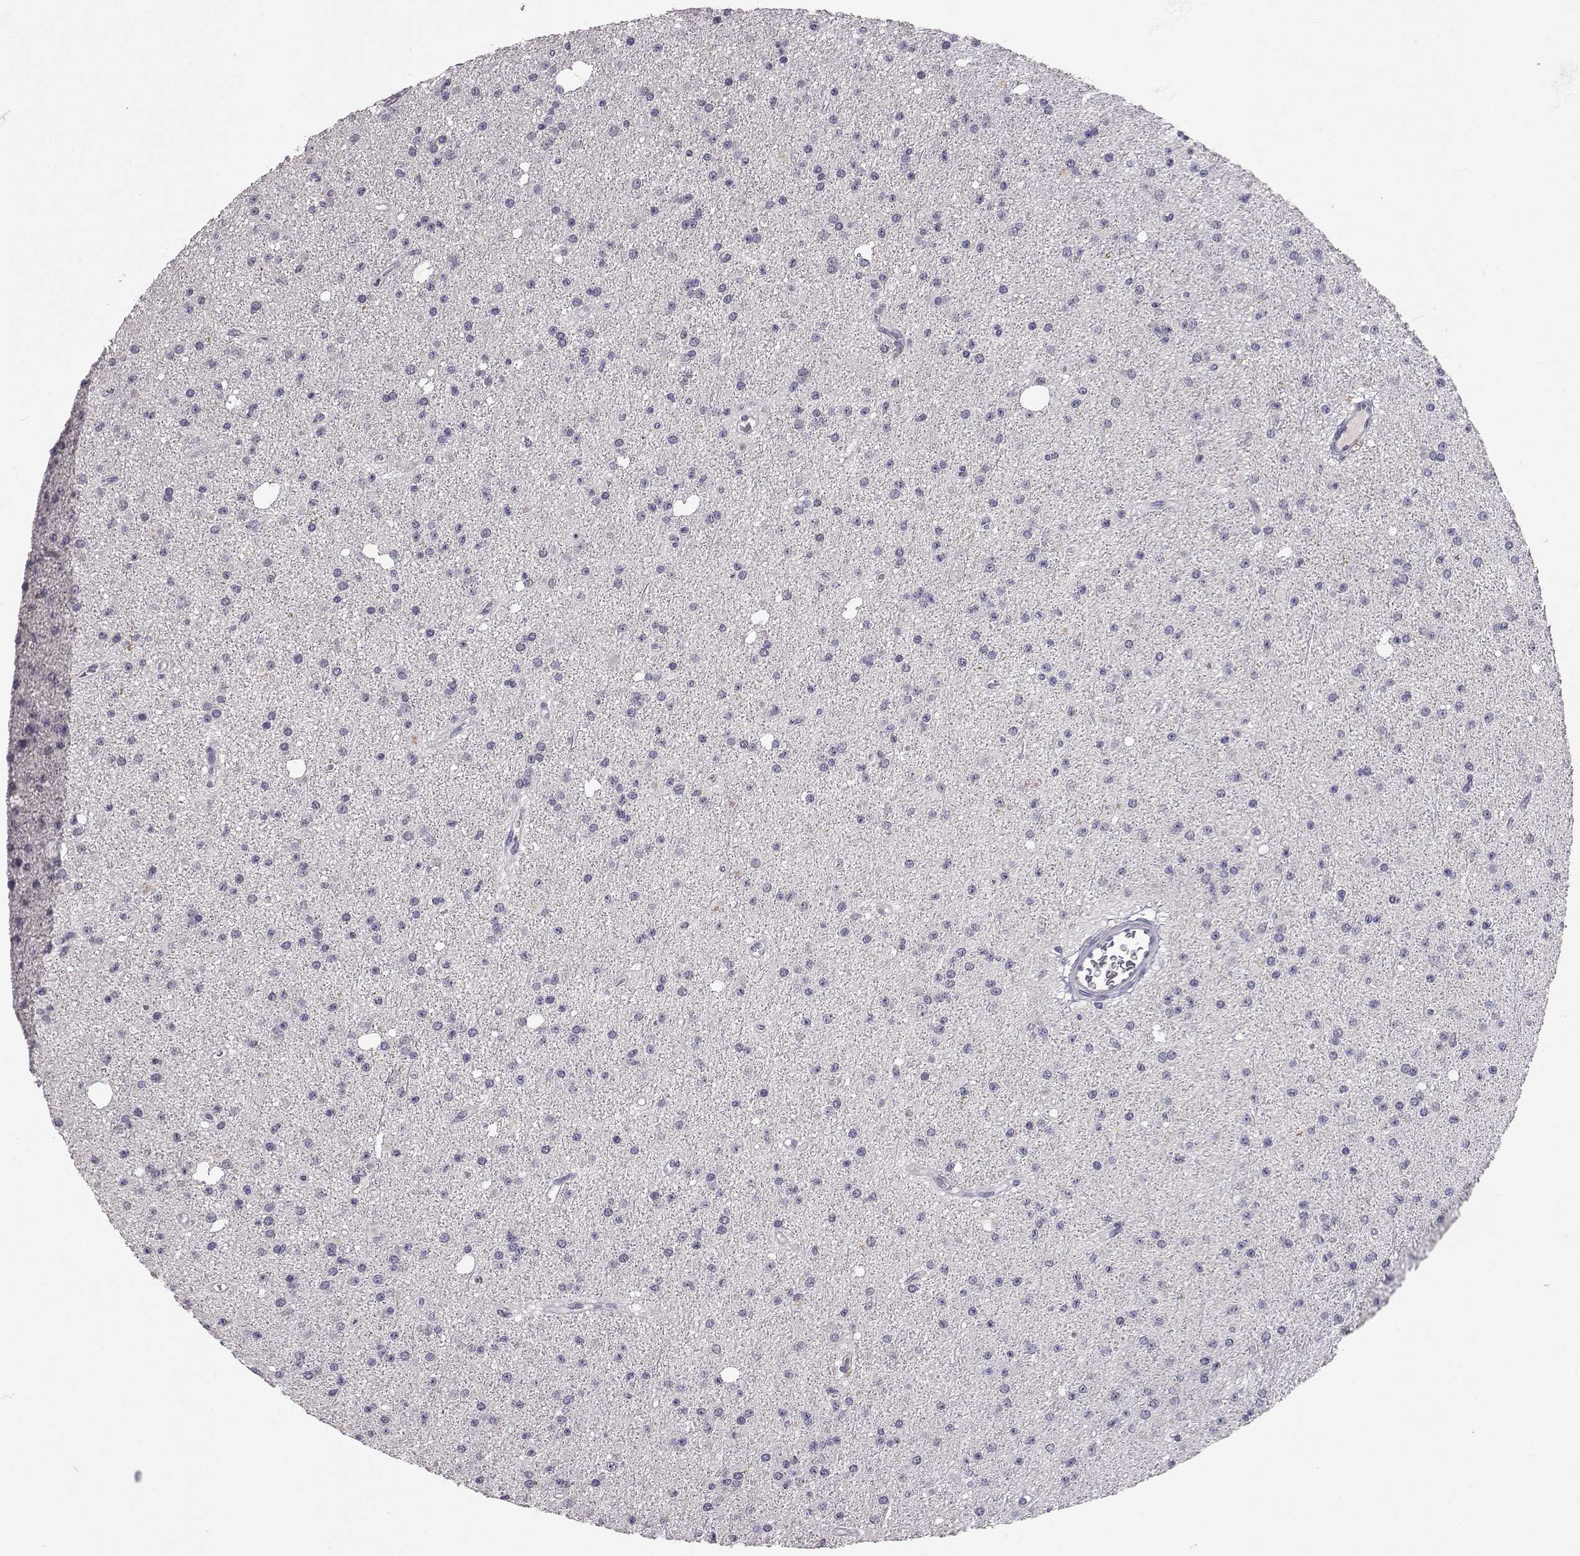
{"staining": {"intensity": "negative", "quantity": "none", "location": "none"}, "tissue": "glioma", "cell_type": "Tumor cells", "image_type": "cancer", "snomed": [{"axis": "morphology", "description": "Glioma, malignant, Low grade"}, {"axis": "topography", "description": "Brain"}], "caption": "The image displays no staining of tumor cells in glioma.", "gene": "SLC6A3", "patient": {"sex": "male", "age": 27}}